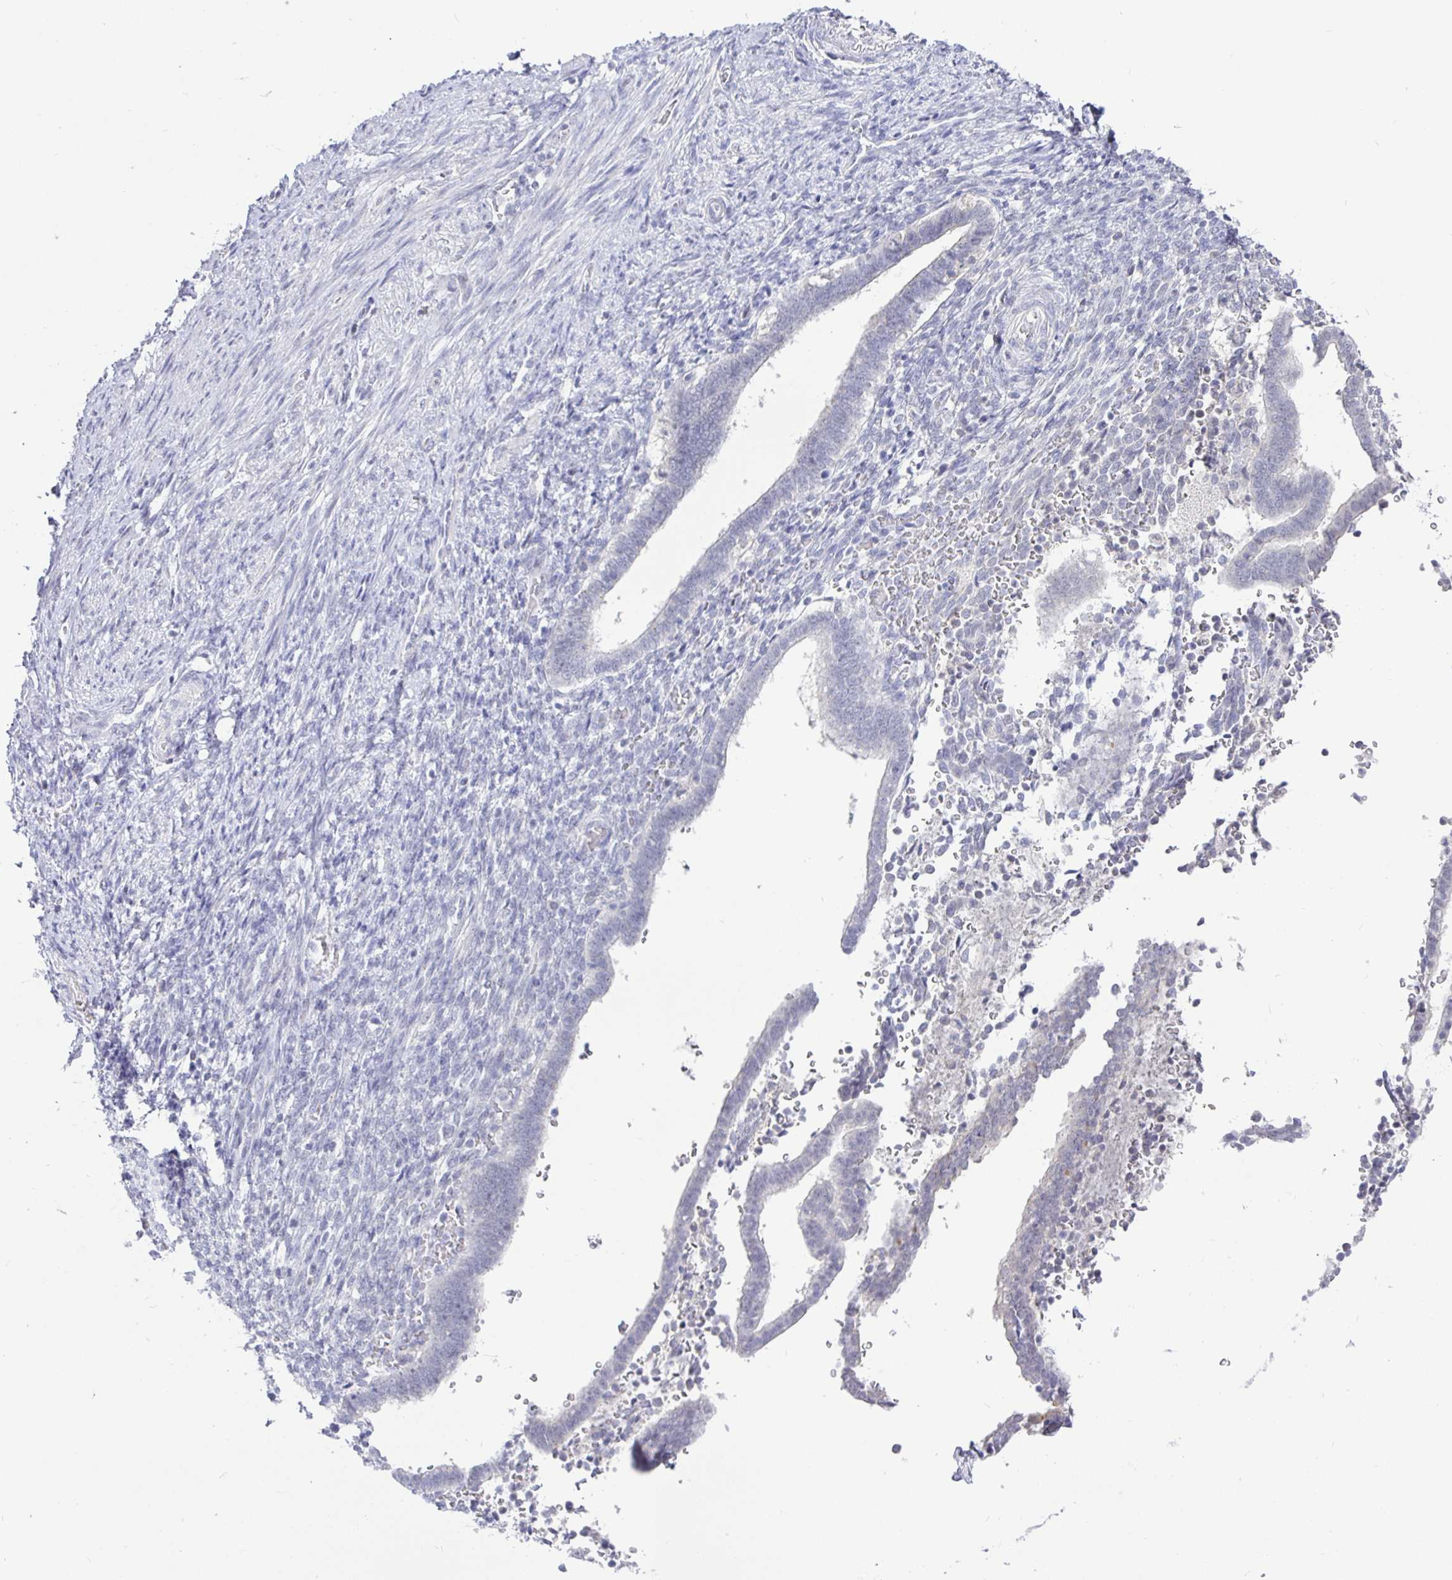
{"staining": {"intensity": "negative", "quantity": "none", "location": "none"}, "tissue": "endometrium", "cell_type": "Cells in endometrial stroma", "image_type": "normal", "snomed": [{"axis": "morphology", "description": "Normal tissue, NOS"}, {"axis": "topography", "description": "Endometrium"}], "caption": "Cells in endometrial stroma show no significant protein positivity in benign endometrium. (Stains: DAB IHC with hematoxylin counter stain, Microscopy: brightfield microscopy at high magnification).", "gene": "EZHIP", "patient": {"sex": "female", "age": 34}}